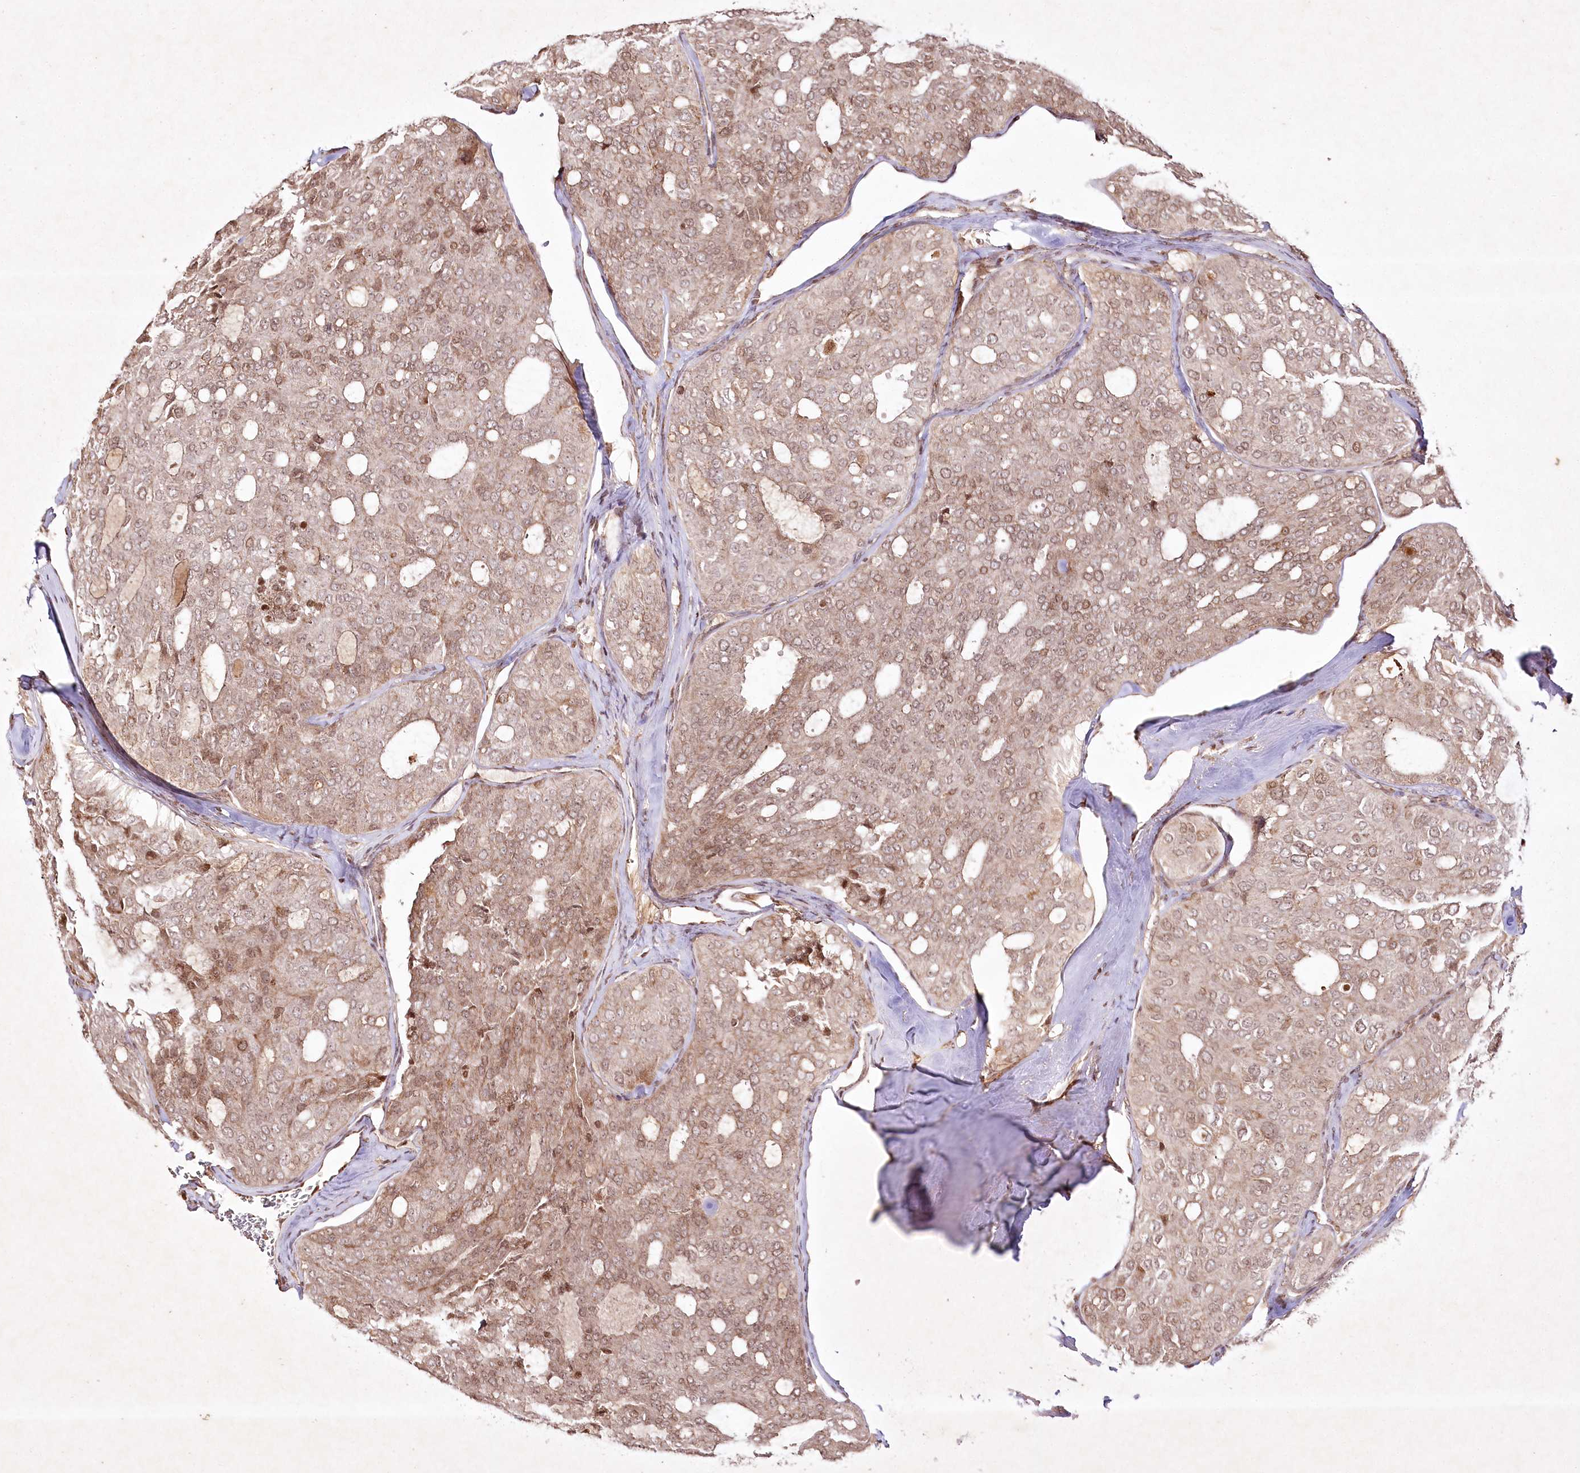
{"staining": {"intensity": "weak", "quantity": ">75%", "location": "cytoplasmic/membranous,nuclear"}, "tissue": "thyroid cancer", "cell_type": "Tumor cells", "image_type": "cancer", "snomed": [{"axis": "morphology", "description": "Follicular adenoma carcinoma, NOS"}, {"axis": "topography", "description": "Thyroid gland"}], "caption": "DAB (3,3'-diaminobenzidine) immunohistochemical staining of thyroid follicular adenoma carcinoma reveals weak cytoplasmic/membranous and nuclear protein positivity in about >75% of tumor cells.", "gene": "CARM1", "patient": {"sex": "male", "age": 75}}